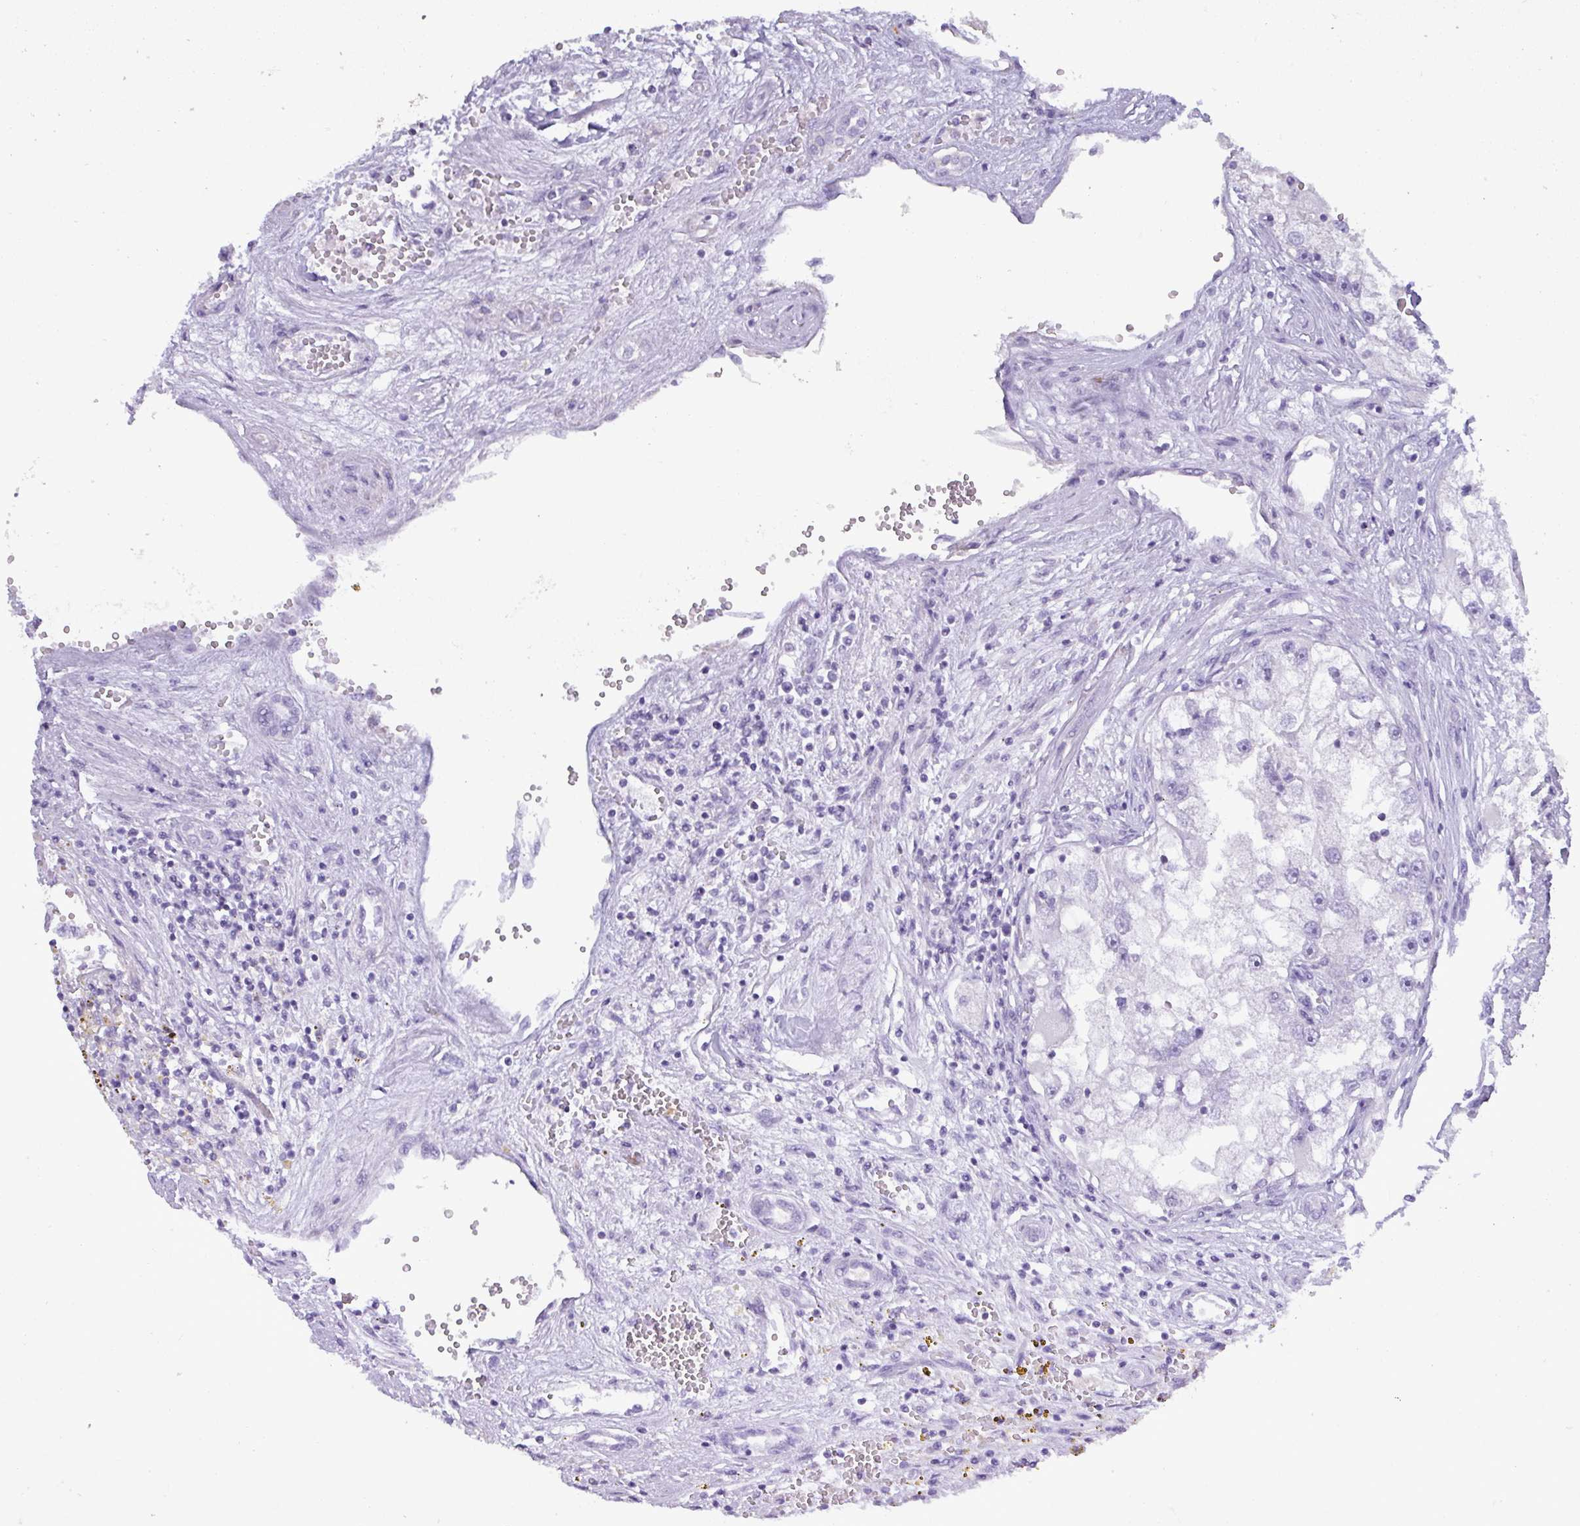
{"staining": {"intensity": "negative", "quantity": "none", "location": "none"}, "tissue": "renal cancer", "cell_type": "Tumor cells", "image_type": "cancer", "snomed": [{"axis": "morphology", "description": "Adenocarcinoma, NOS"}, {"axis": "topography", "description": "Kidney"}], "caption": "Renal adenocarcinoma was stained to show a protein in brown. There is no significant positivity in tumor cells.", "gene": "TNFSF12", "patient": {"sex": "male", "age": 63}}